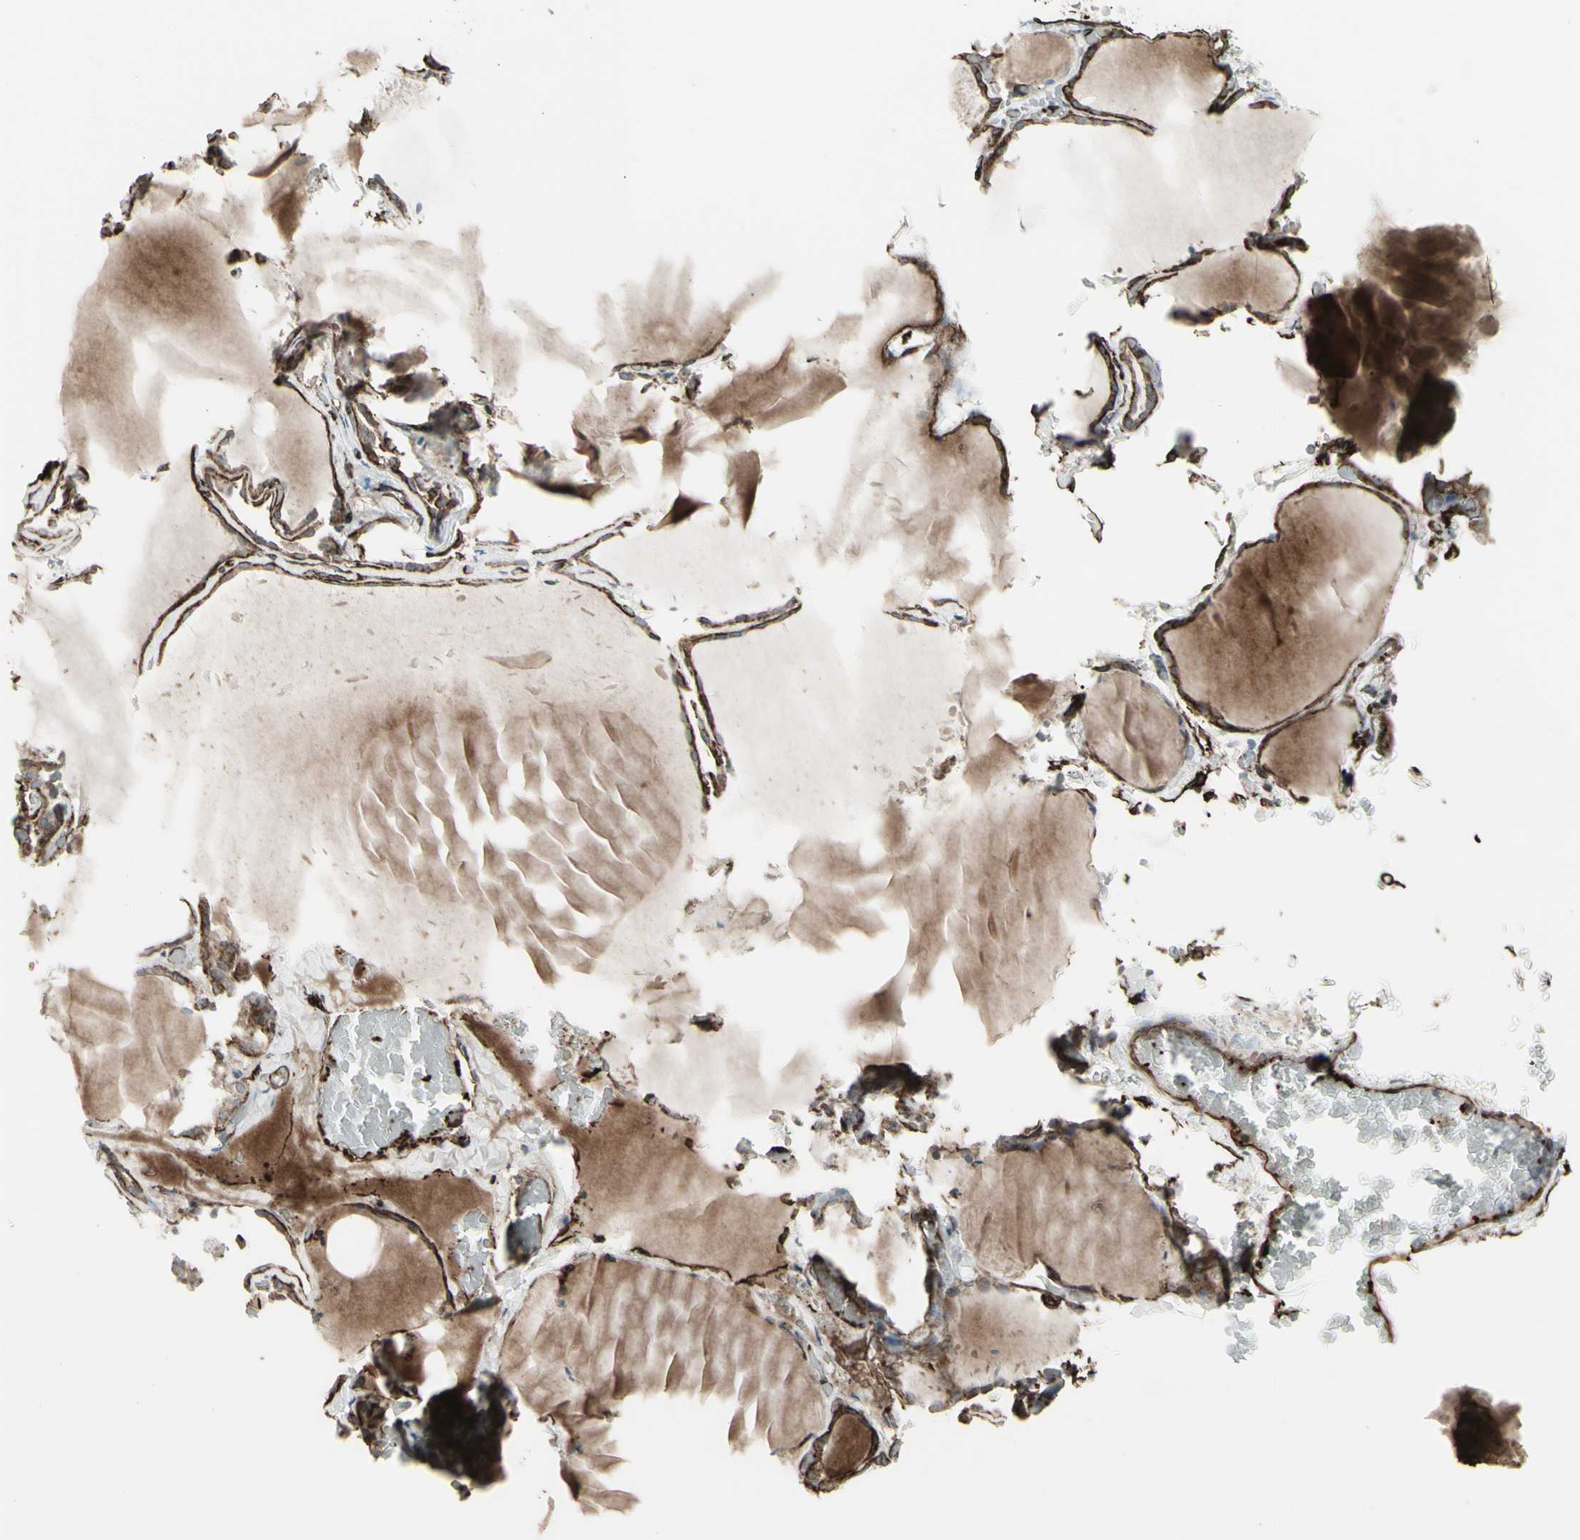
{"staining": {"intensity": "moderate", "quantity": ">75%", "location": "cytoplasmic/membranous"}, "tissue": "thyroid gland", "cell_type": "Glandular cells", "image_type": "normal", "snomed": [{"axis": "morphology", "description": "Normal tissue, NOS"}, {"axis": "topography", "description": "Thyroid gland"}], "caption": "High-power microscopy captured an IHC photomicrograph of unremarkable thyroid gland, revealing moderate cytoplasmic/membranous expression in about >75% of glandular cells. The staining was performed using DAB, with brown indicating positive protein expression. Nuclei are stained blue with hematoxylin.", "gene": "DTX3L", "patient": {"sex": "female", "age": 22}}